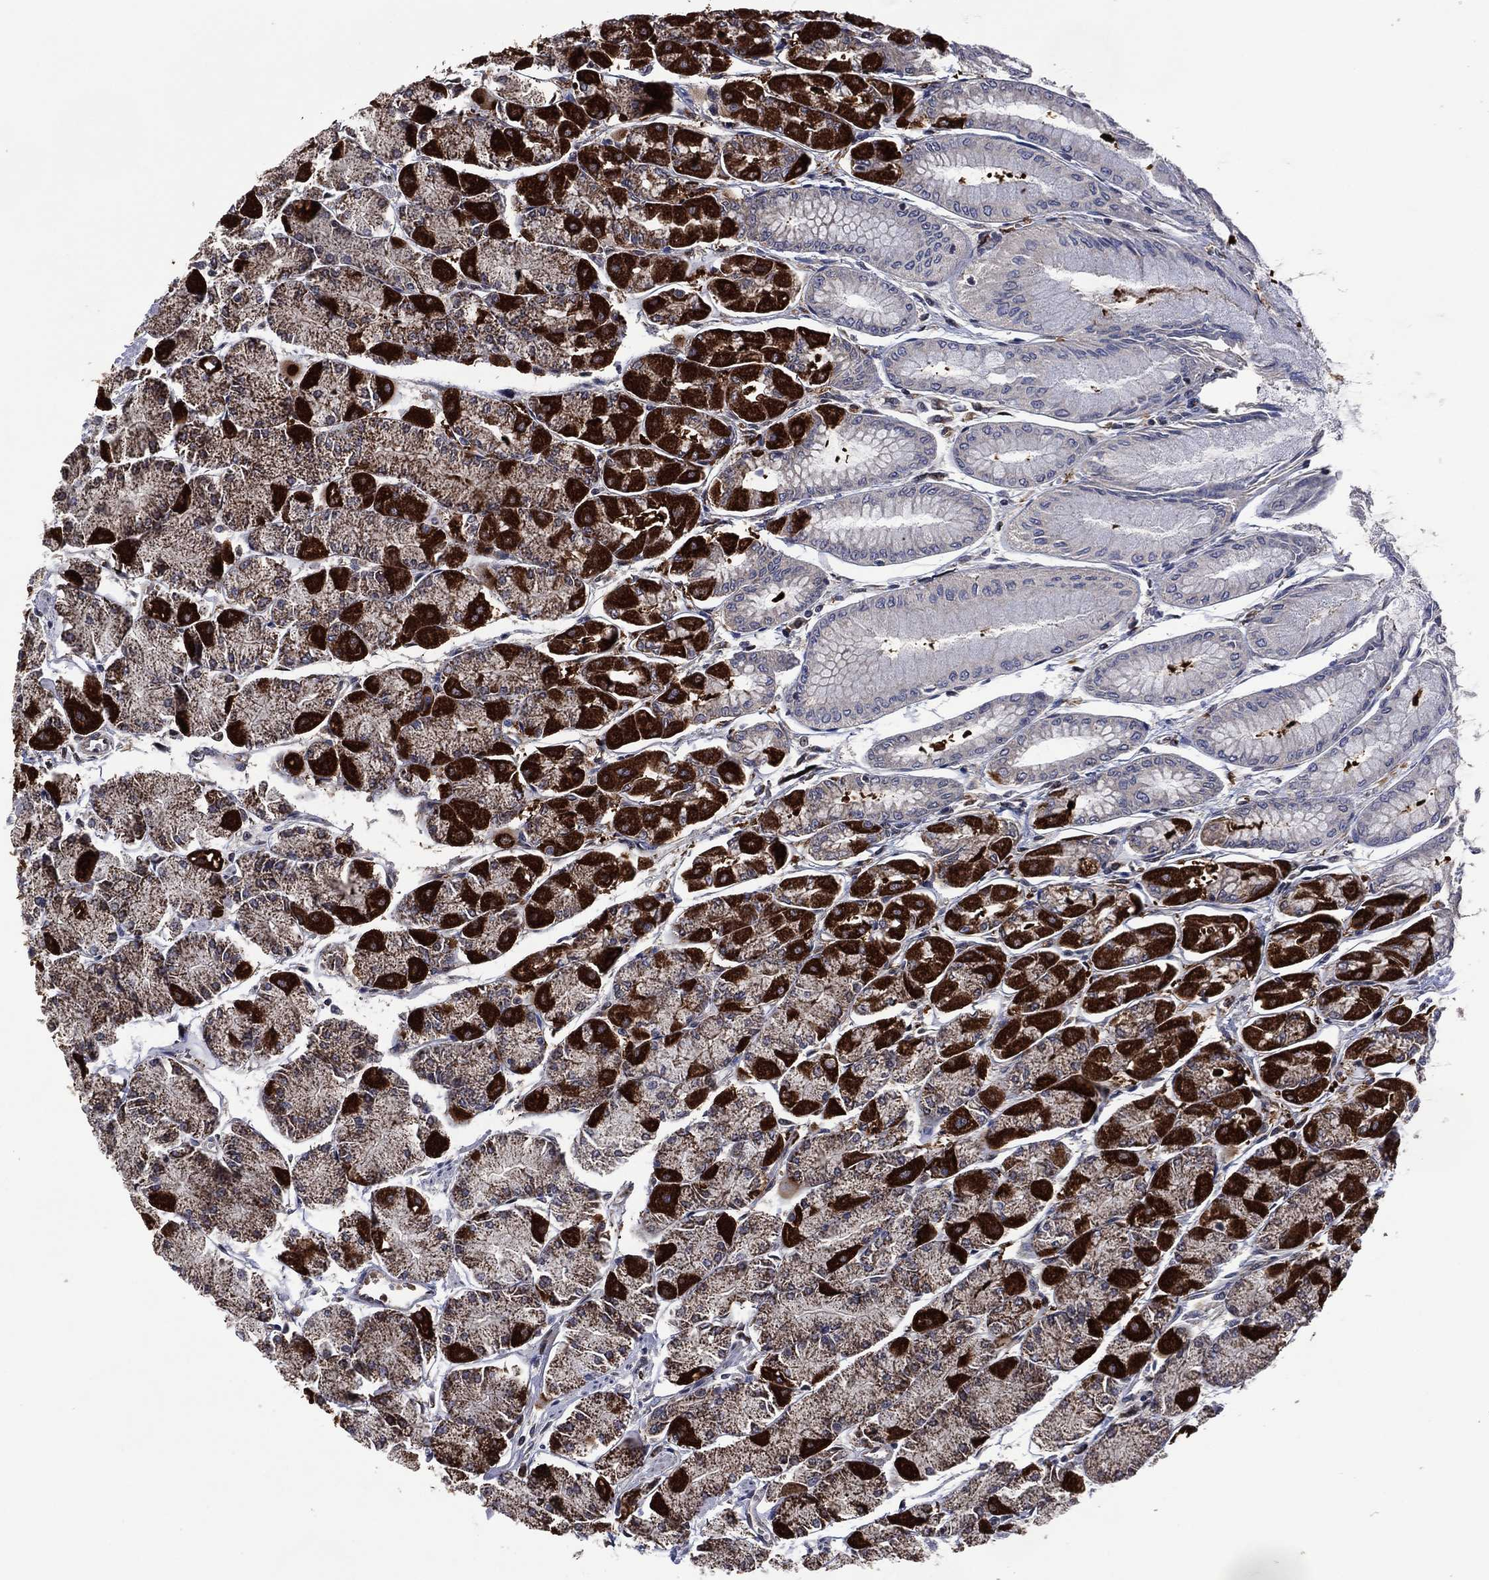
{"staining": {"intensity": "strong", "quantity": "25%-75%", "location": "cytoplasmic/membranous"}, "tissue": "stomach", "cell_type": "Glandular cells", "image_type": "normal", "snomed": [{"axis": "morphology", "description": "Normal tissue, NOS"}, {"axis": "topography", "description": "Stomach, upper"}], "caption": "This is a histology image of immunohistochemistry (IHC) staining of benign stomach, which shows strong expression in the cytoplasmic/membranous of glandular cells.", "gene": "HTD2", "patient": {"sex": "male", "age": 60}}